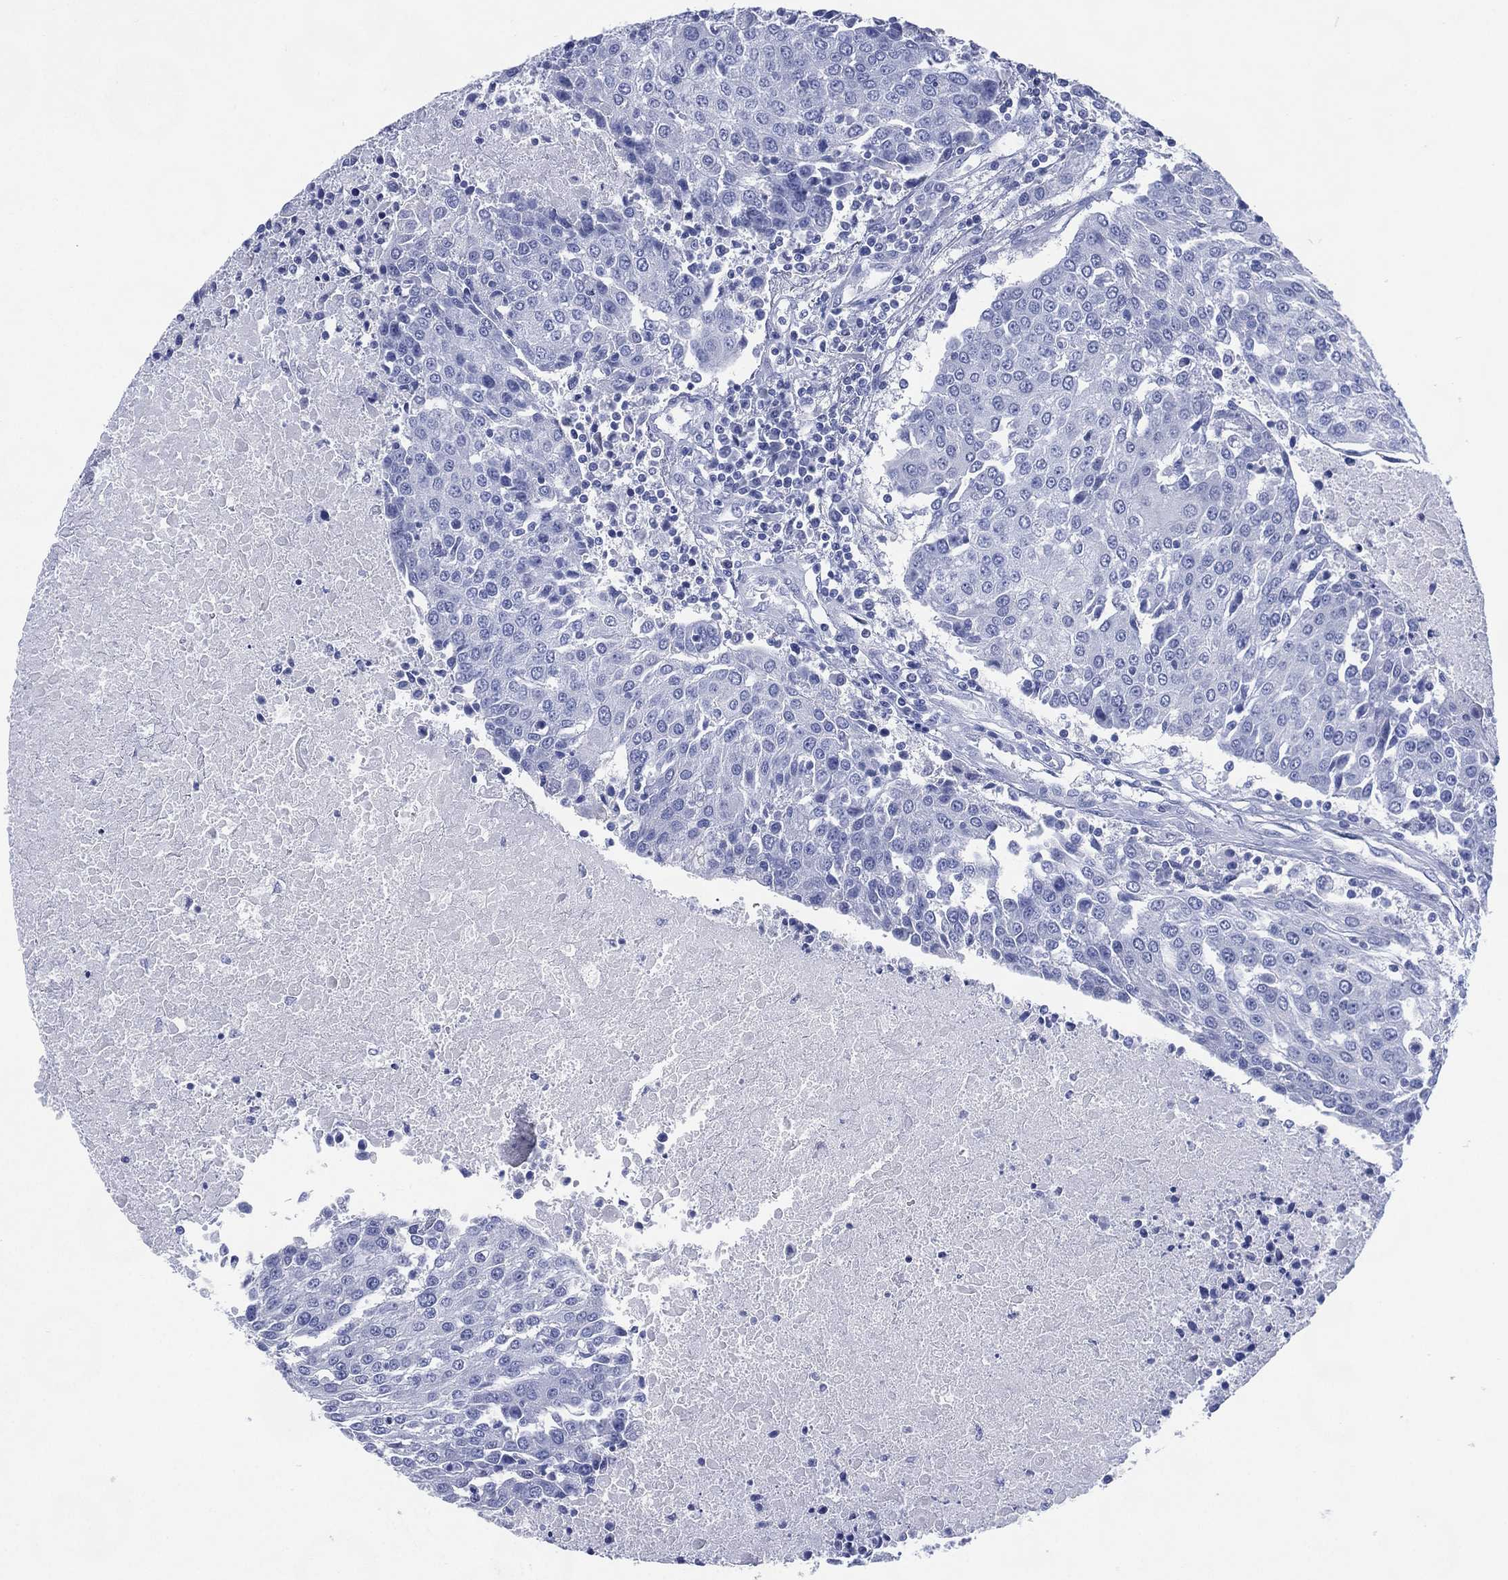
{"staining": {"intensity": "negative", "quantity": "none", "location": "none"}, "tissue": "urothelial cancer", "cell_type": "Tumor cells", "image_type": "cancer", "snomed": [{"axis": "morphology", "description": "Urothelial carcinoma, High grade"}, {"axis": "topography", "description": "Urinary bladder"}], "caption": "Protein analysis of urothelial carcinoma (high-grade) reveals no significant positivity in tumor cells.", "gene": "TMEM247", "patient": {"sex": "female", "age": 85}}